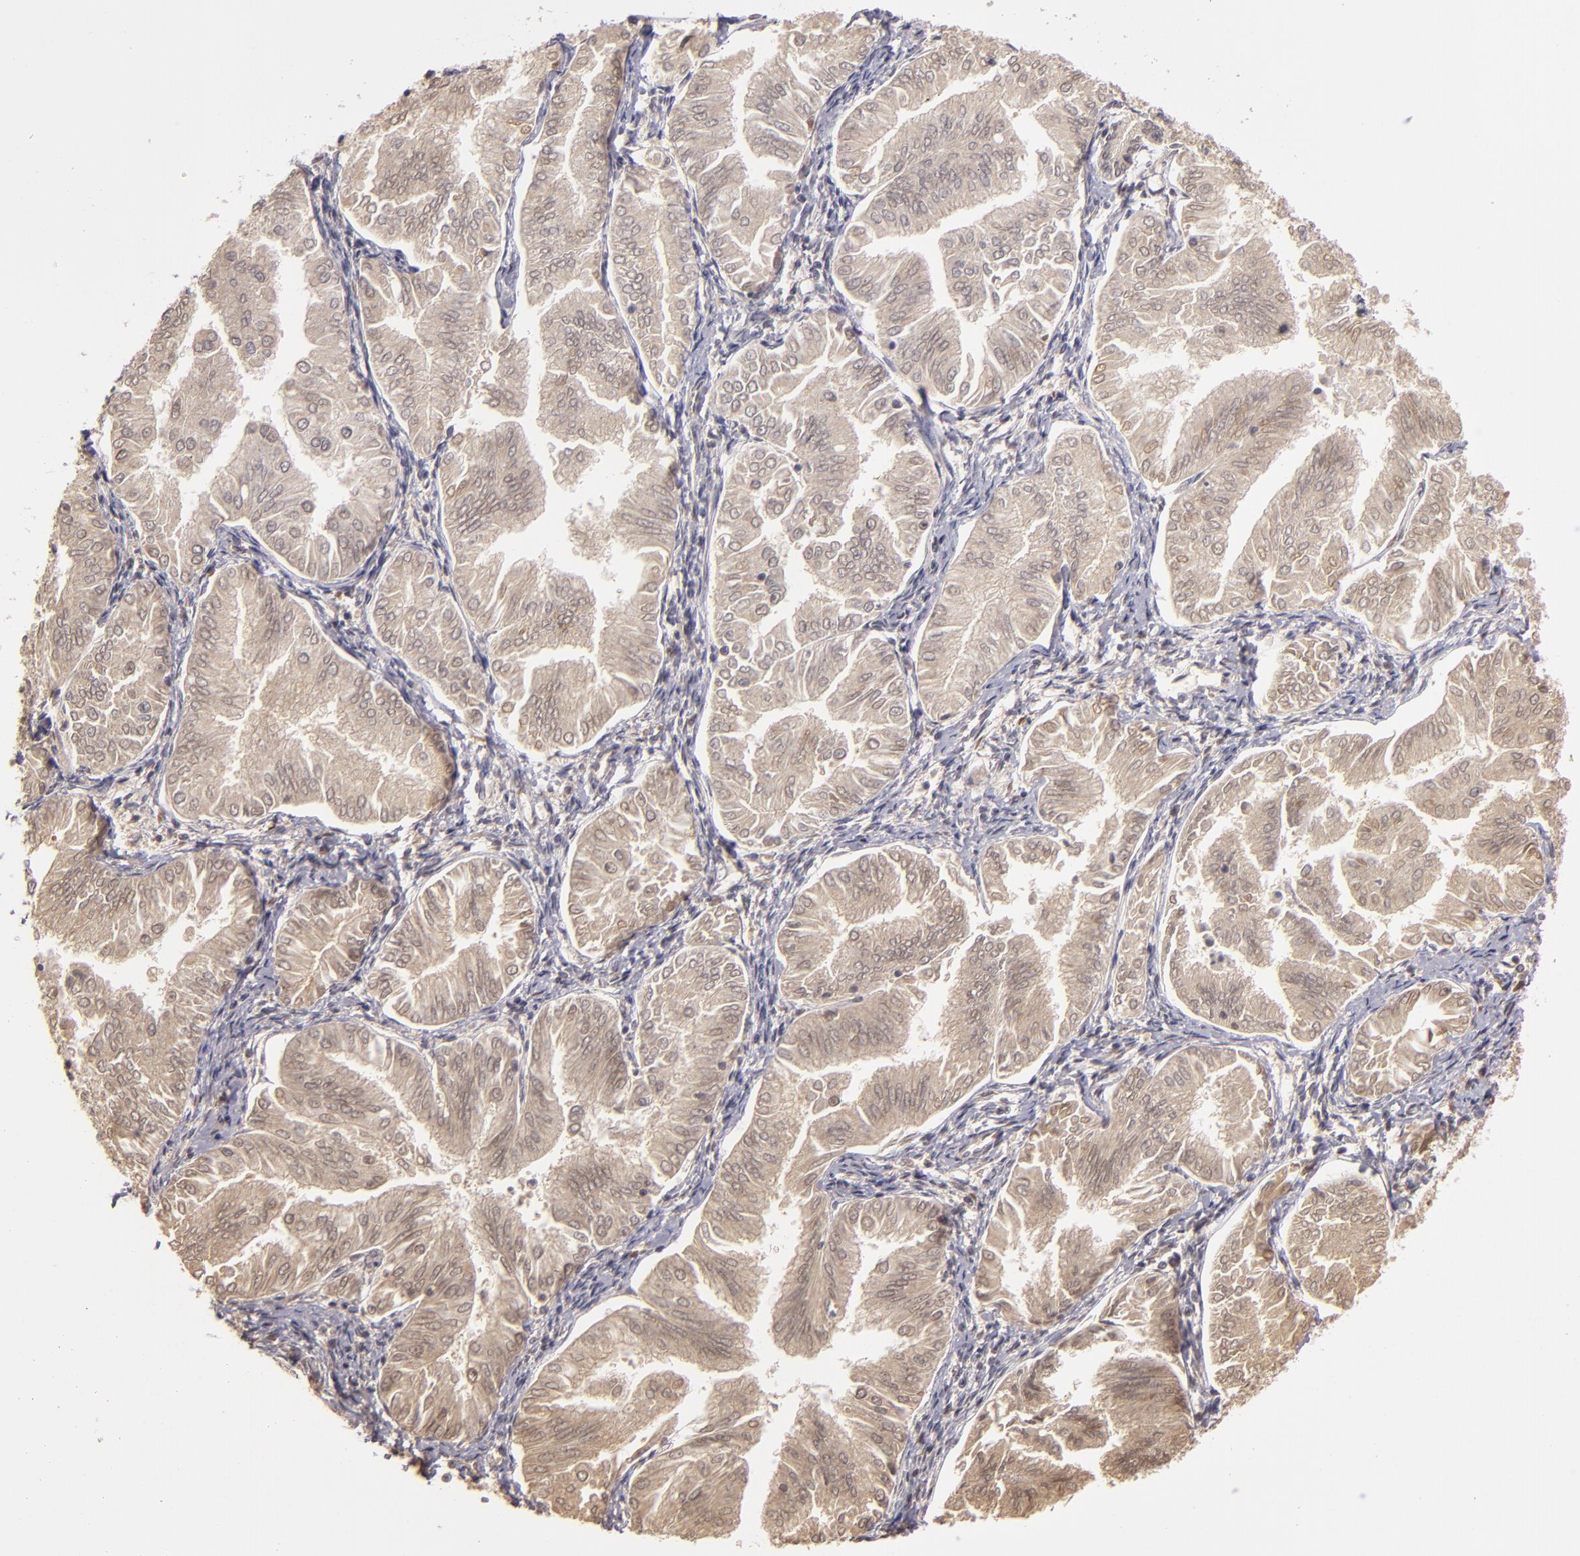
{"staining": {"intensity": "moderate", "quantity": ">75%", "location": "cytoplasmic/membranous"}, "tissue": "endometrial cancer", "cell_type": "Tumor cells", "image_type": "cancer", "snomed": [{"axis": "morphology", "description": "Adenocarcinoma, NOS"}, {"axis": "topography", "description": "Endometrium"}], "caption": "High-power microscopy captured an IHC image of endometrial cancer (adenocarcinoma), revealing moderate cytoplasmic/membranous staining in about >75% of tumor cells.", "gene": "LRG1", "patient": {"sex": "female", "age": 53}}